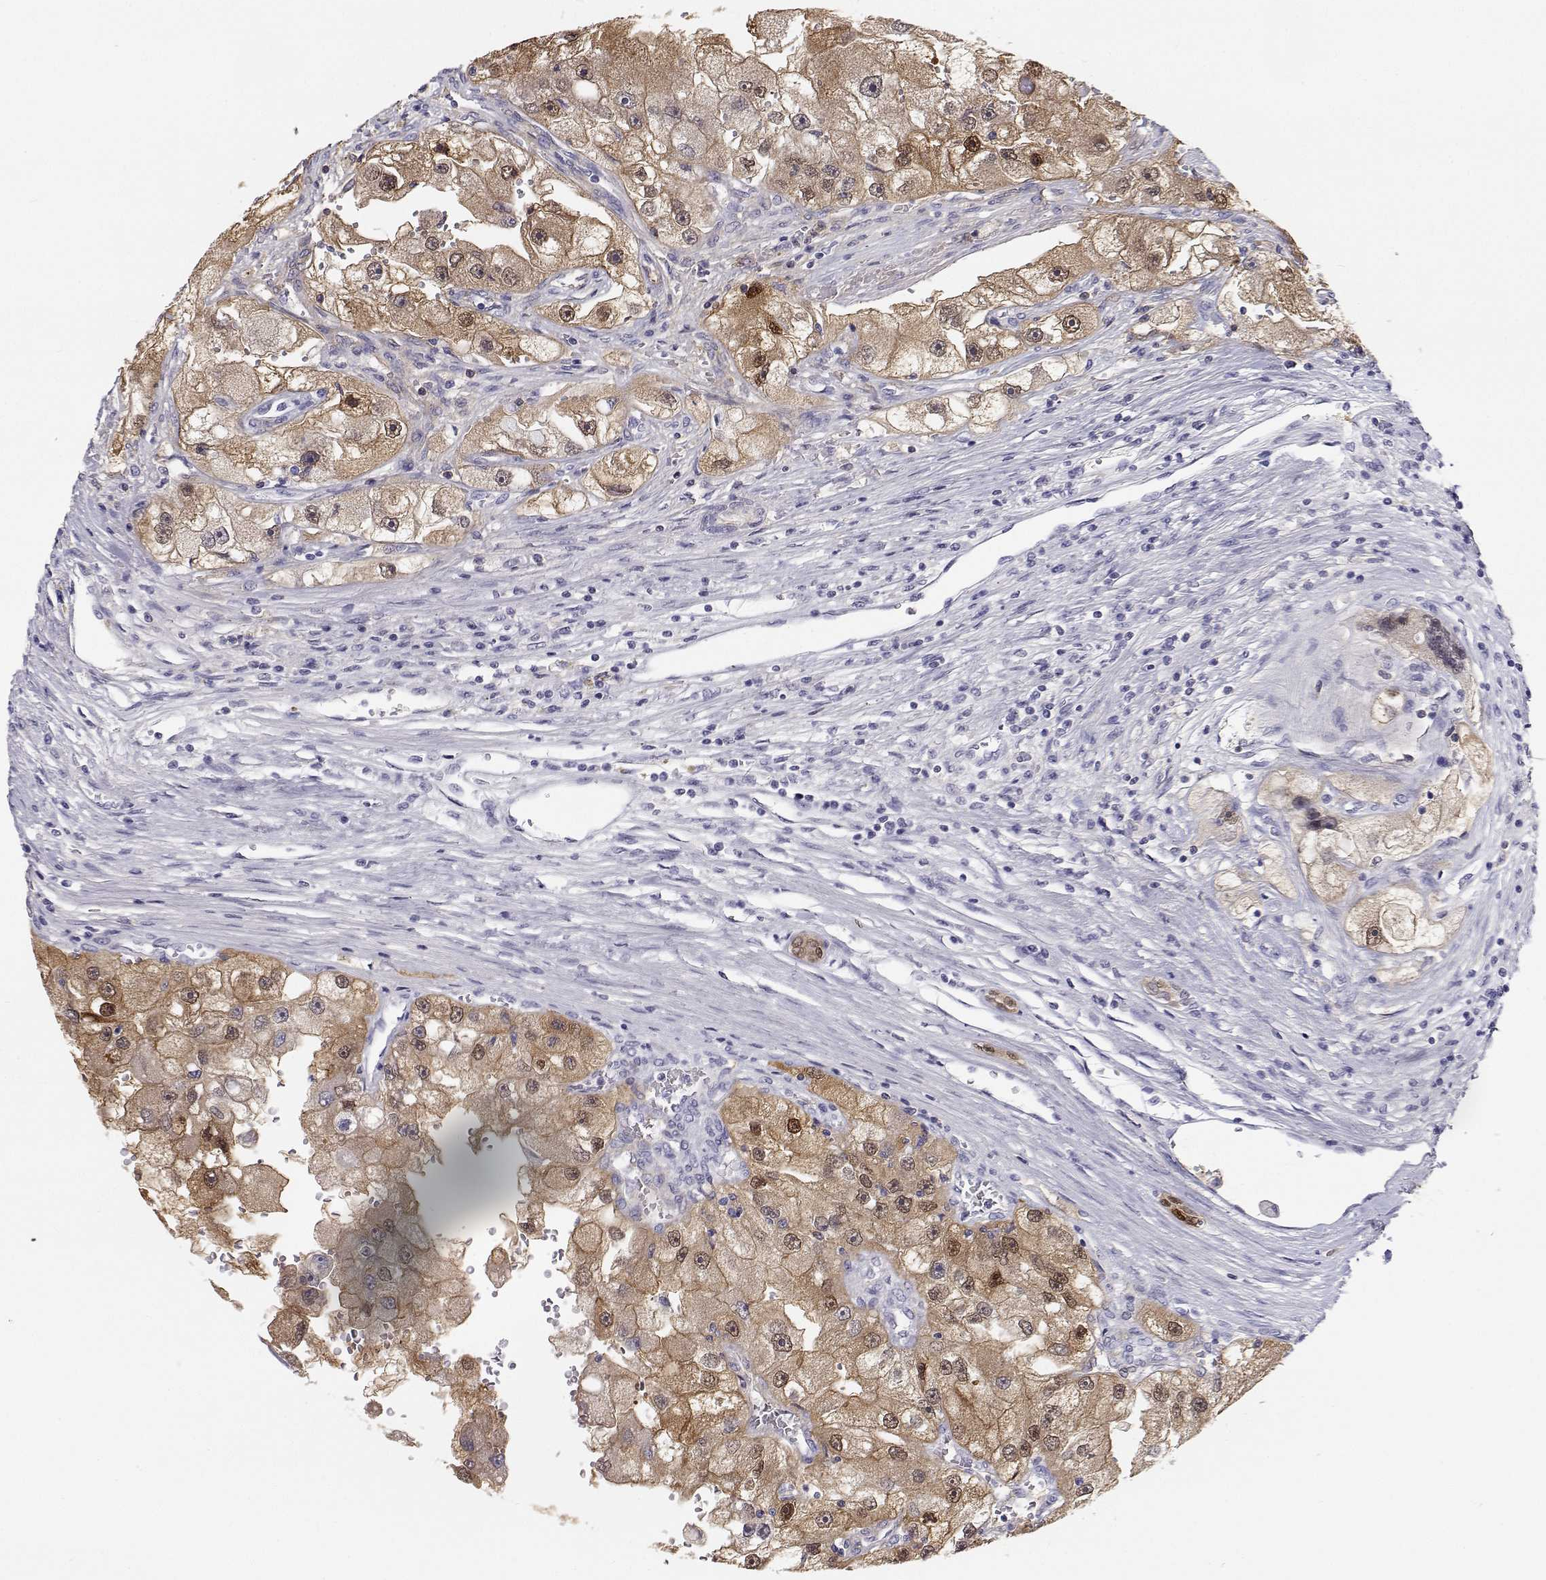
{"staining": {"intensity": "moderate", "quantity": ">75%", "location": "cytoplasmic/membranous,nuclear"}, "tissue": "renal cancer", "cell_type": "Tumor cells", "image_type": "cancer", "snomed": [{"axis": "morphology", "description": "Adenocarcinoma, NOS"}, {"axis": "topography", "description": "Kidney"}], "caption": "DAB immunohistochemical staining of human adenocarcinoma (renal) exhibits moderate cytoplasmic/membranous and nuclear protein positivity in about >75% of tumor cells.", "gene": "BHMT", "patient": {"sex": "male", "age": 63}}